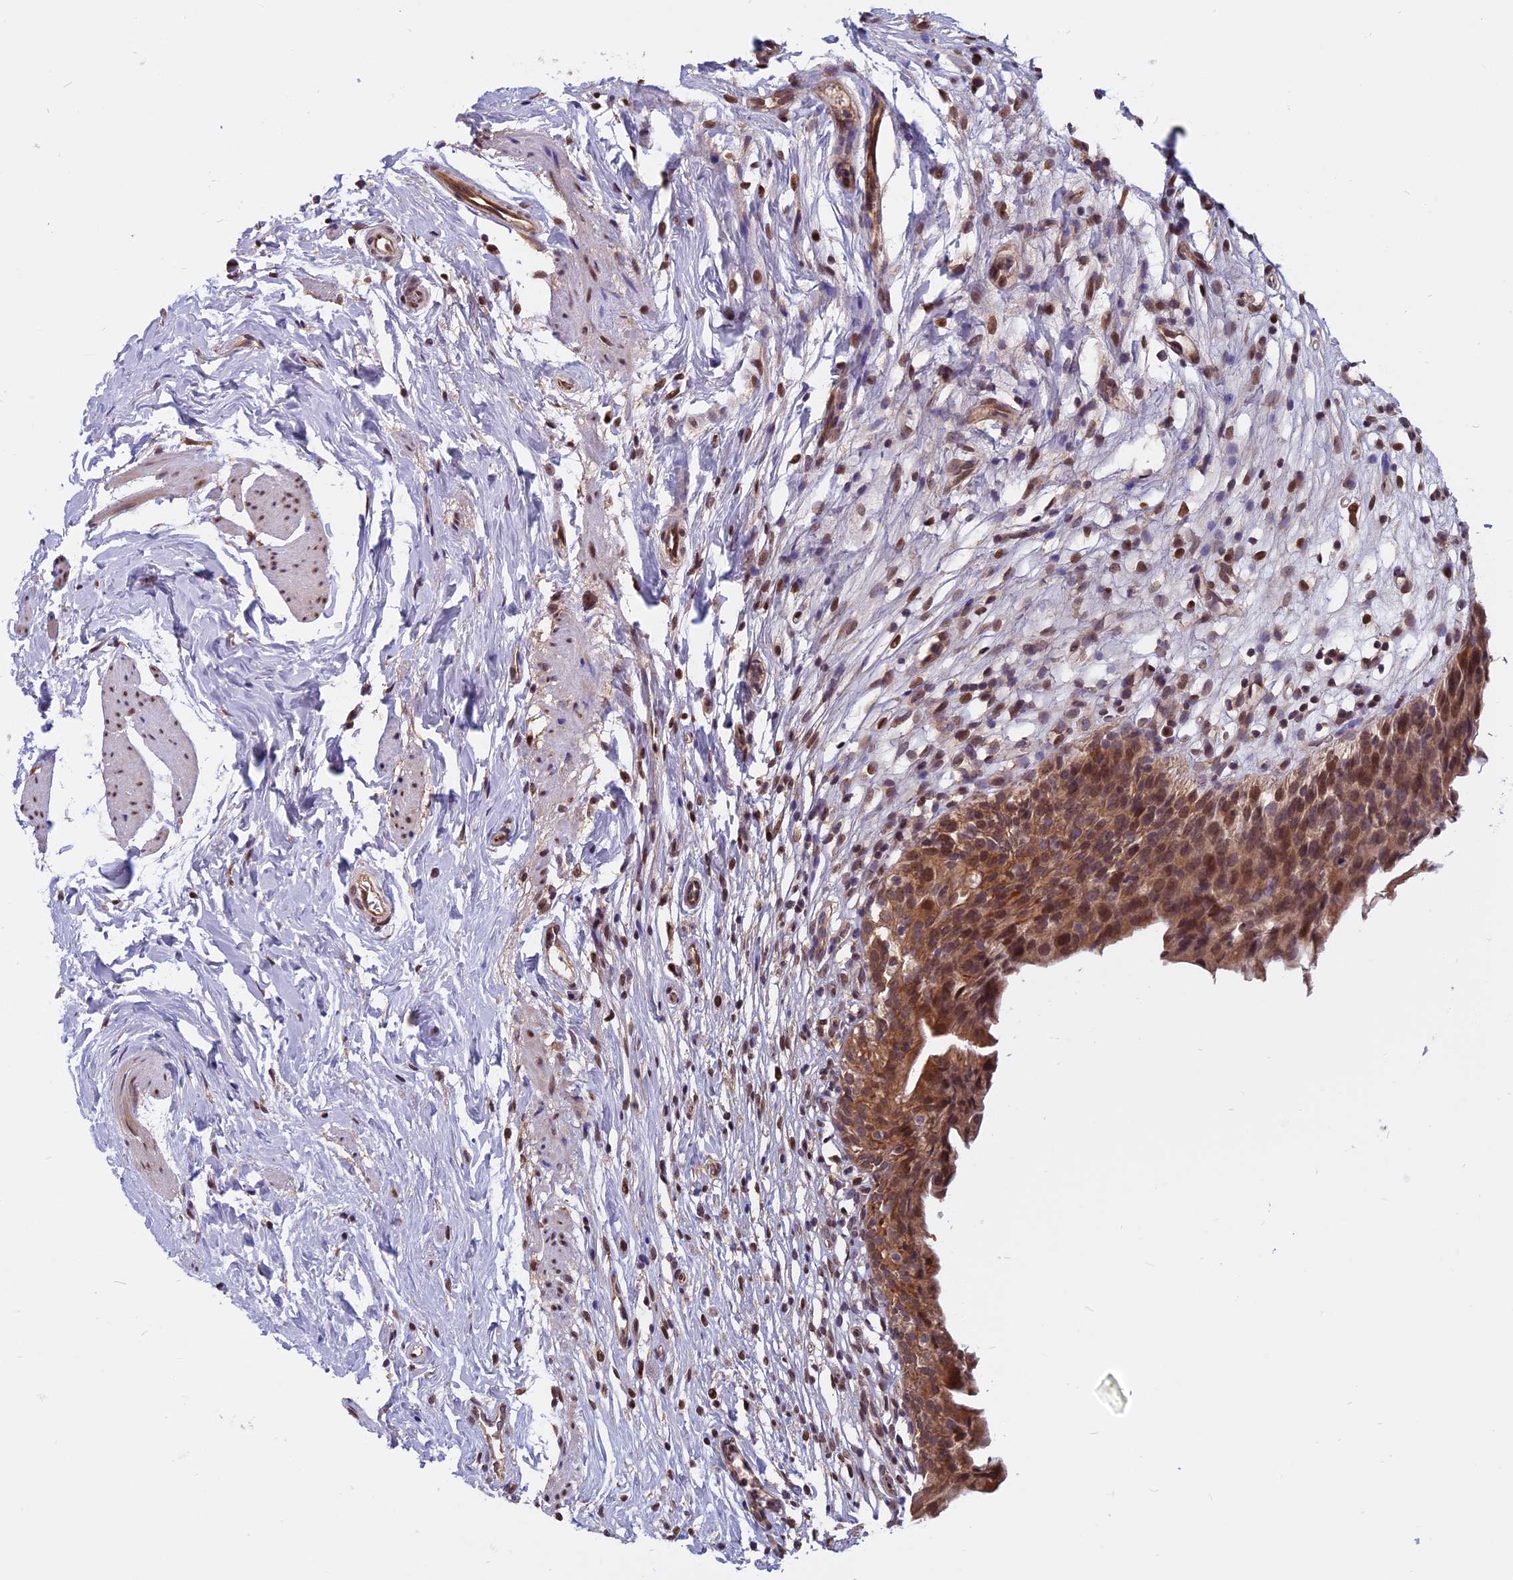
{"staining": {"intensity": "moderate", "quantity": ">75%", "location": "cytoplasmic/membranous,nuclear"}, "tissue": "urinary bladder", "cell_type": "Urothelial cells", "image_type": "normal", "snomed": [{"axis": "morphology", "description": "Normal tissue, NOS"}, {"axis": "morphology", "description": "Inflammation, NOS"}, {"axis": "topography", "description": "Urinary bladder"}], "caption": "The image exhibits staining of normal urinary bladder, revealing moderate cytoplasmic/membranous,nuclear protein expression (brown color) within urothelial cells.", "gene": "CCDC113", "patient": {"sex": "male", "age": 63}}